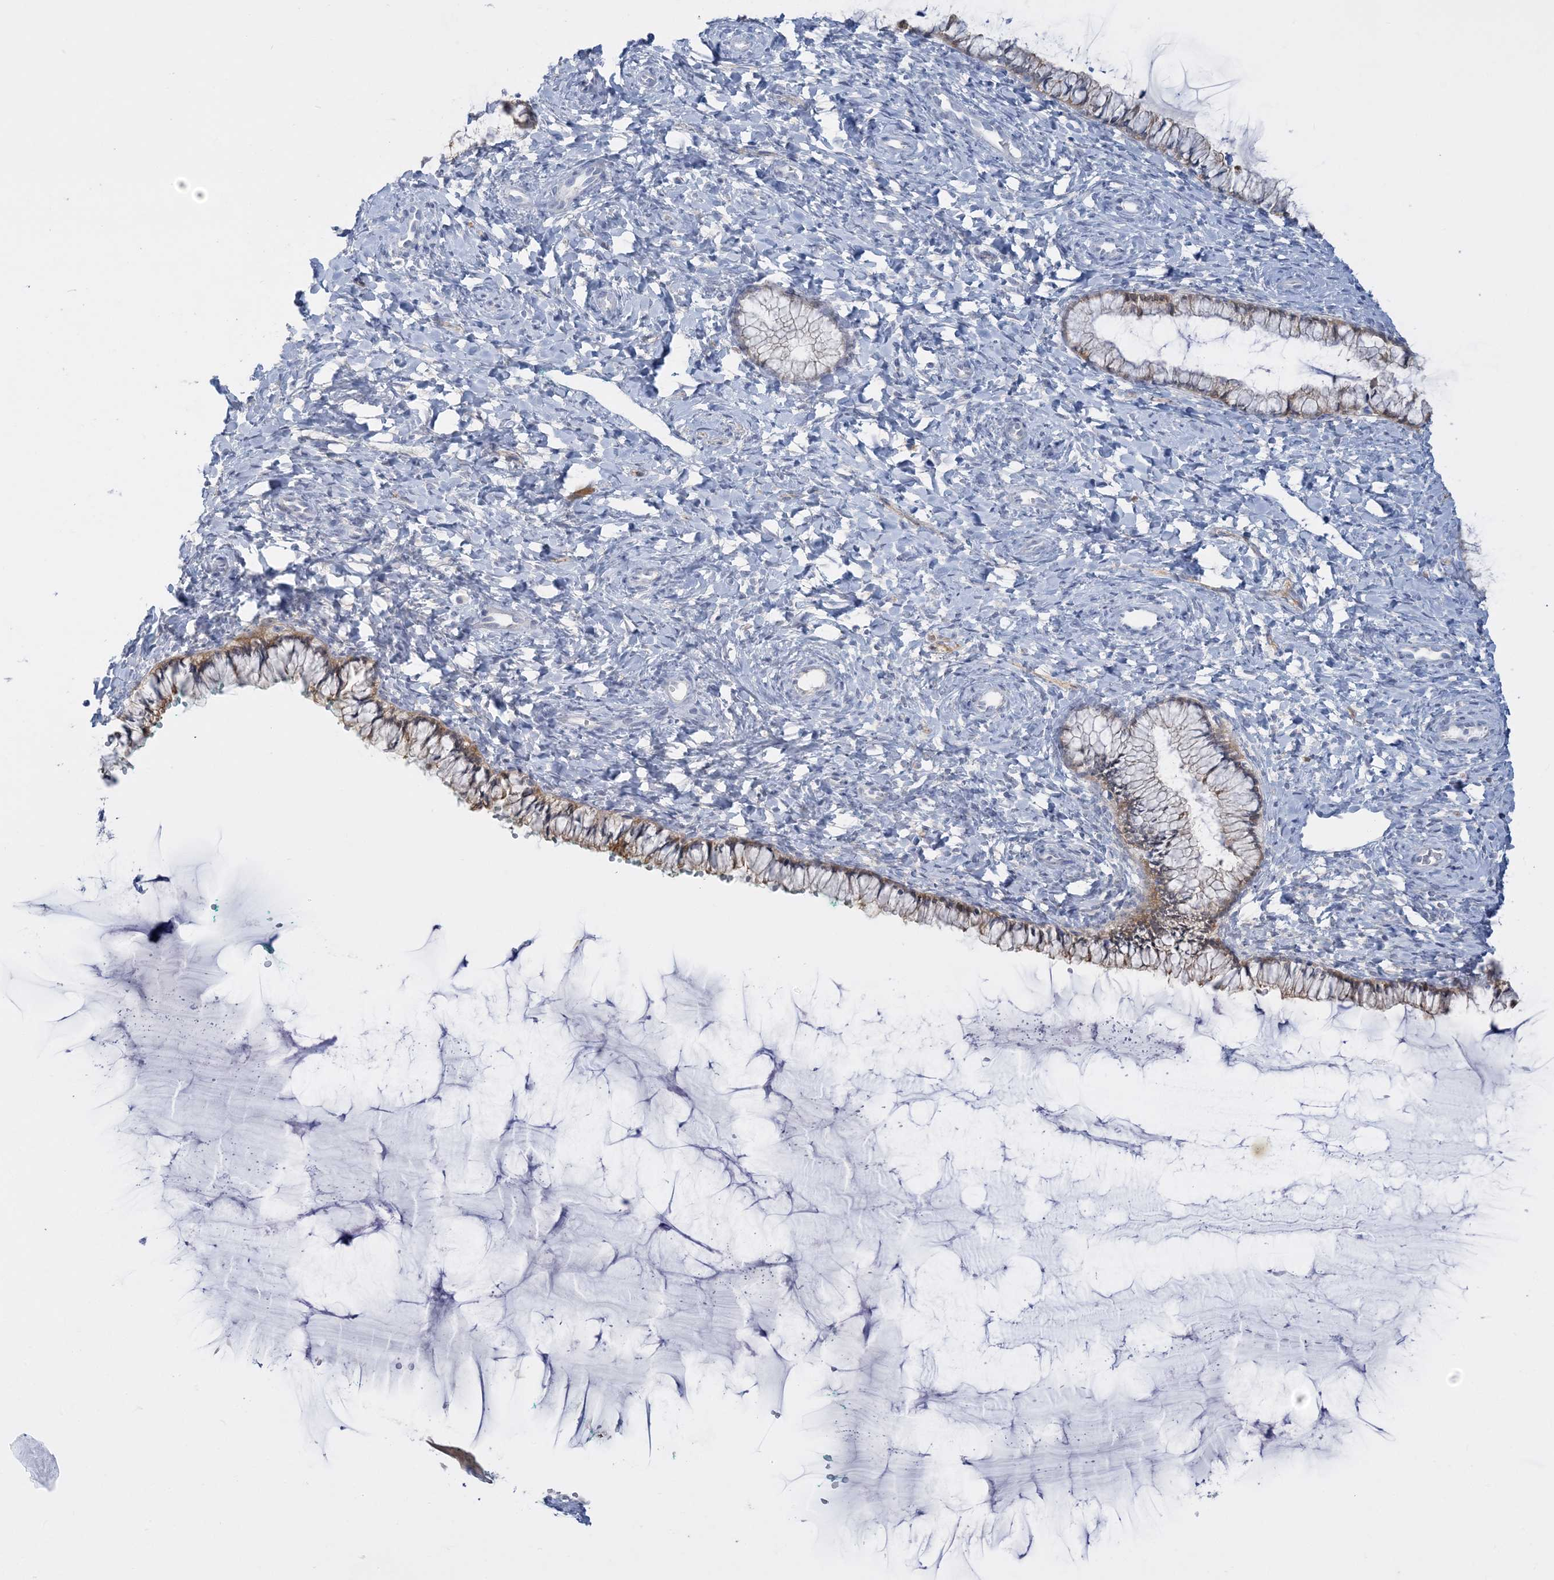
{"staining": {"intensity": "moderate", "quantity": ">75%", "location": "cytoplasmic/membranous"}, "tissue": "cervix", "cell_type": "Glandular cells", "image_type": "normal", "snomed": [{"axis": "morphology", "description": "Normal tissue, NOS"}, {"axis": "morphology", "description": "Adenocarcinoma, NOS"}, {"axis": "topography", "description": "Cervix"}], "caption": "This histopathology image displays IHC staining of unremarkable cervix, with medium moderate cytoplasmic/membranous positivity in about >75% of glandular cells.", "gene": "ENSG00000288637", "patient": {"sex": "female", "age": 29}}